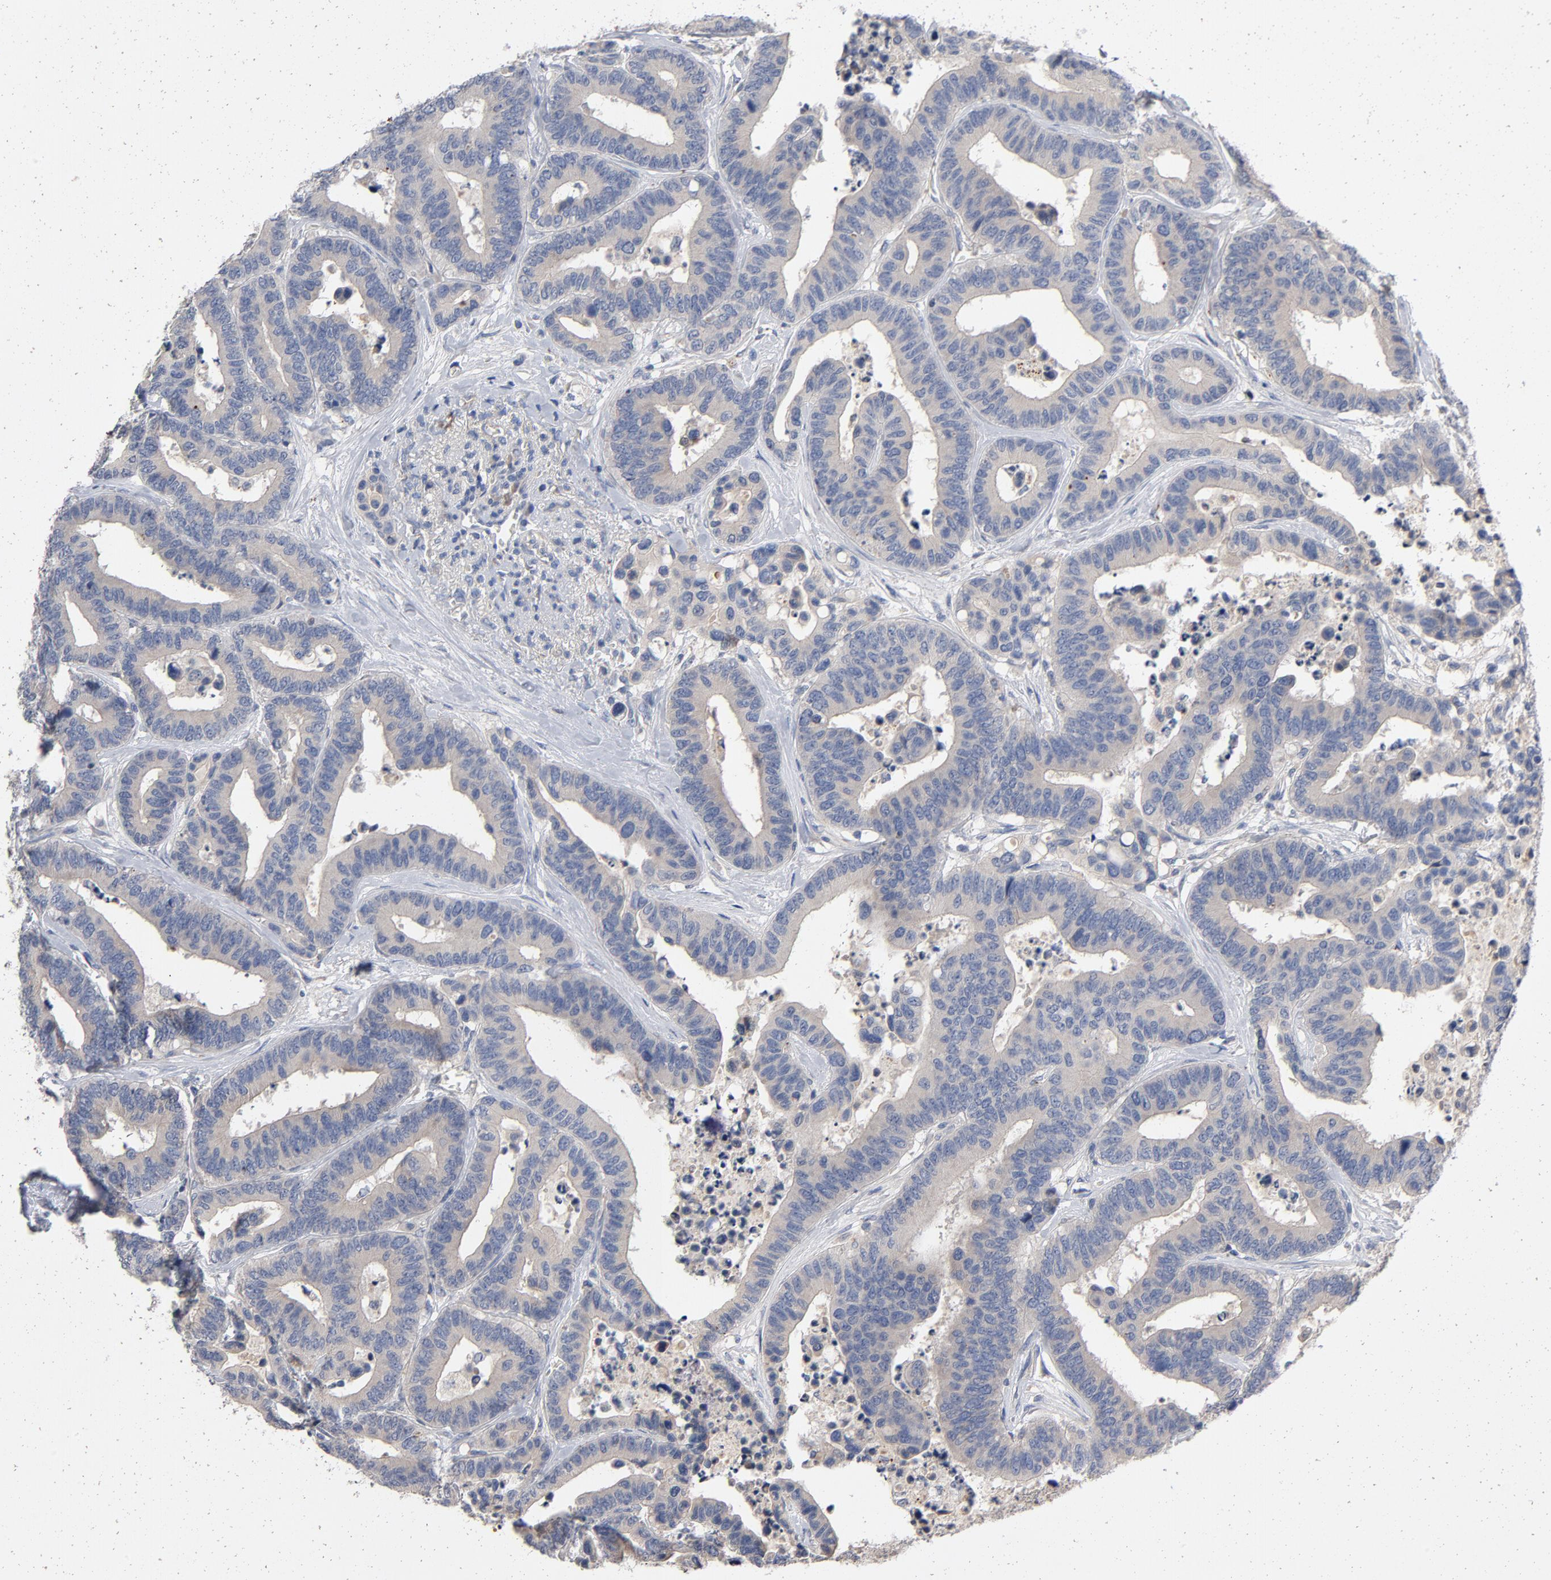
{"staining": {"intensity": "weak", "quantity": ">75%", "location": "cytoplasmic/membranous"}, "tissue": "colorectal cancer", "cell_type": "Tumor cells", "image_type": "cancer", "snomed": [{"axis": "morphology", "description": "Adenocarcinoma, NOS"}, {"axis": "topography", "description": "Colon"}], "caption": "A brown stain labels weak cytoplasmic/membranous positivity of a protein in adenocarcinoma (colorectal) tumor cells.", "gene": "CCDC134", "patient": {"sex": "male", "age": 82}}